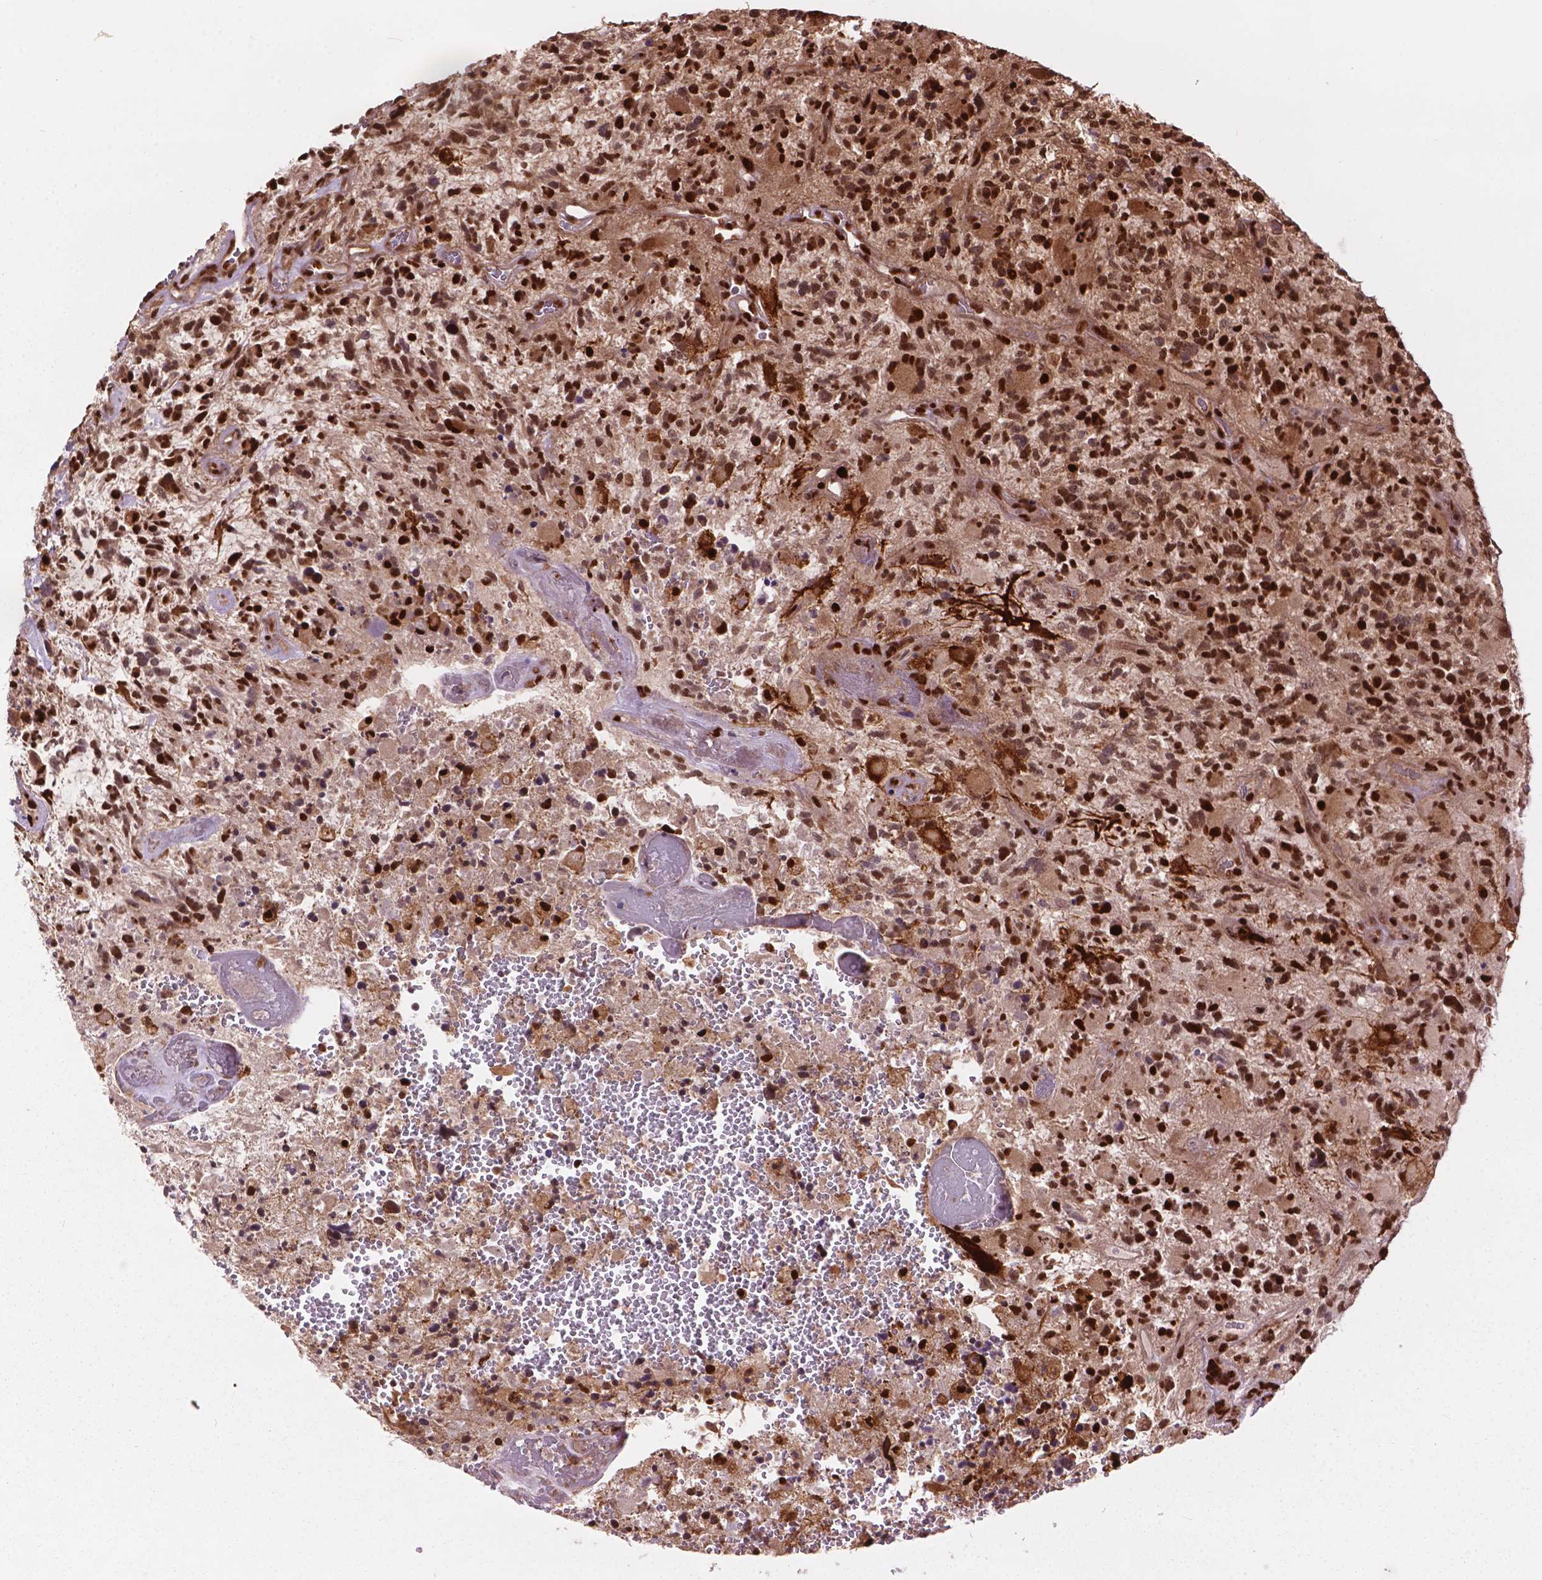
{"staining": {"intensity": "strong", "quantity": ">75%", "location": "nuclear"}, "tissue": "glioma", "cell_type": "Tumor cells", "image_type": "cancer", "snomed": [{"axis": "morphology", "description": "Glioma, malignant, High grade"}, {"axis": "topography", "description": "Brain"}], "caption": "IHC micrograph of neoplastic tissue: human high-grade glioma (malignant) stained using IHC shows high levels of strong protein expression localized specifically in the nuclear of tumor cells, appearing as a nuclear brown color.", "gene": "ANP32B", "patient": {"sex": "female", "age": 71}}